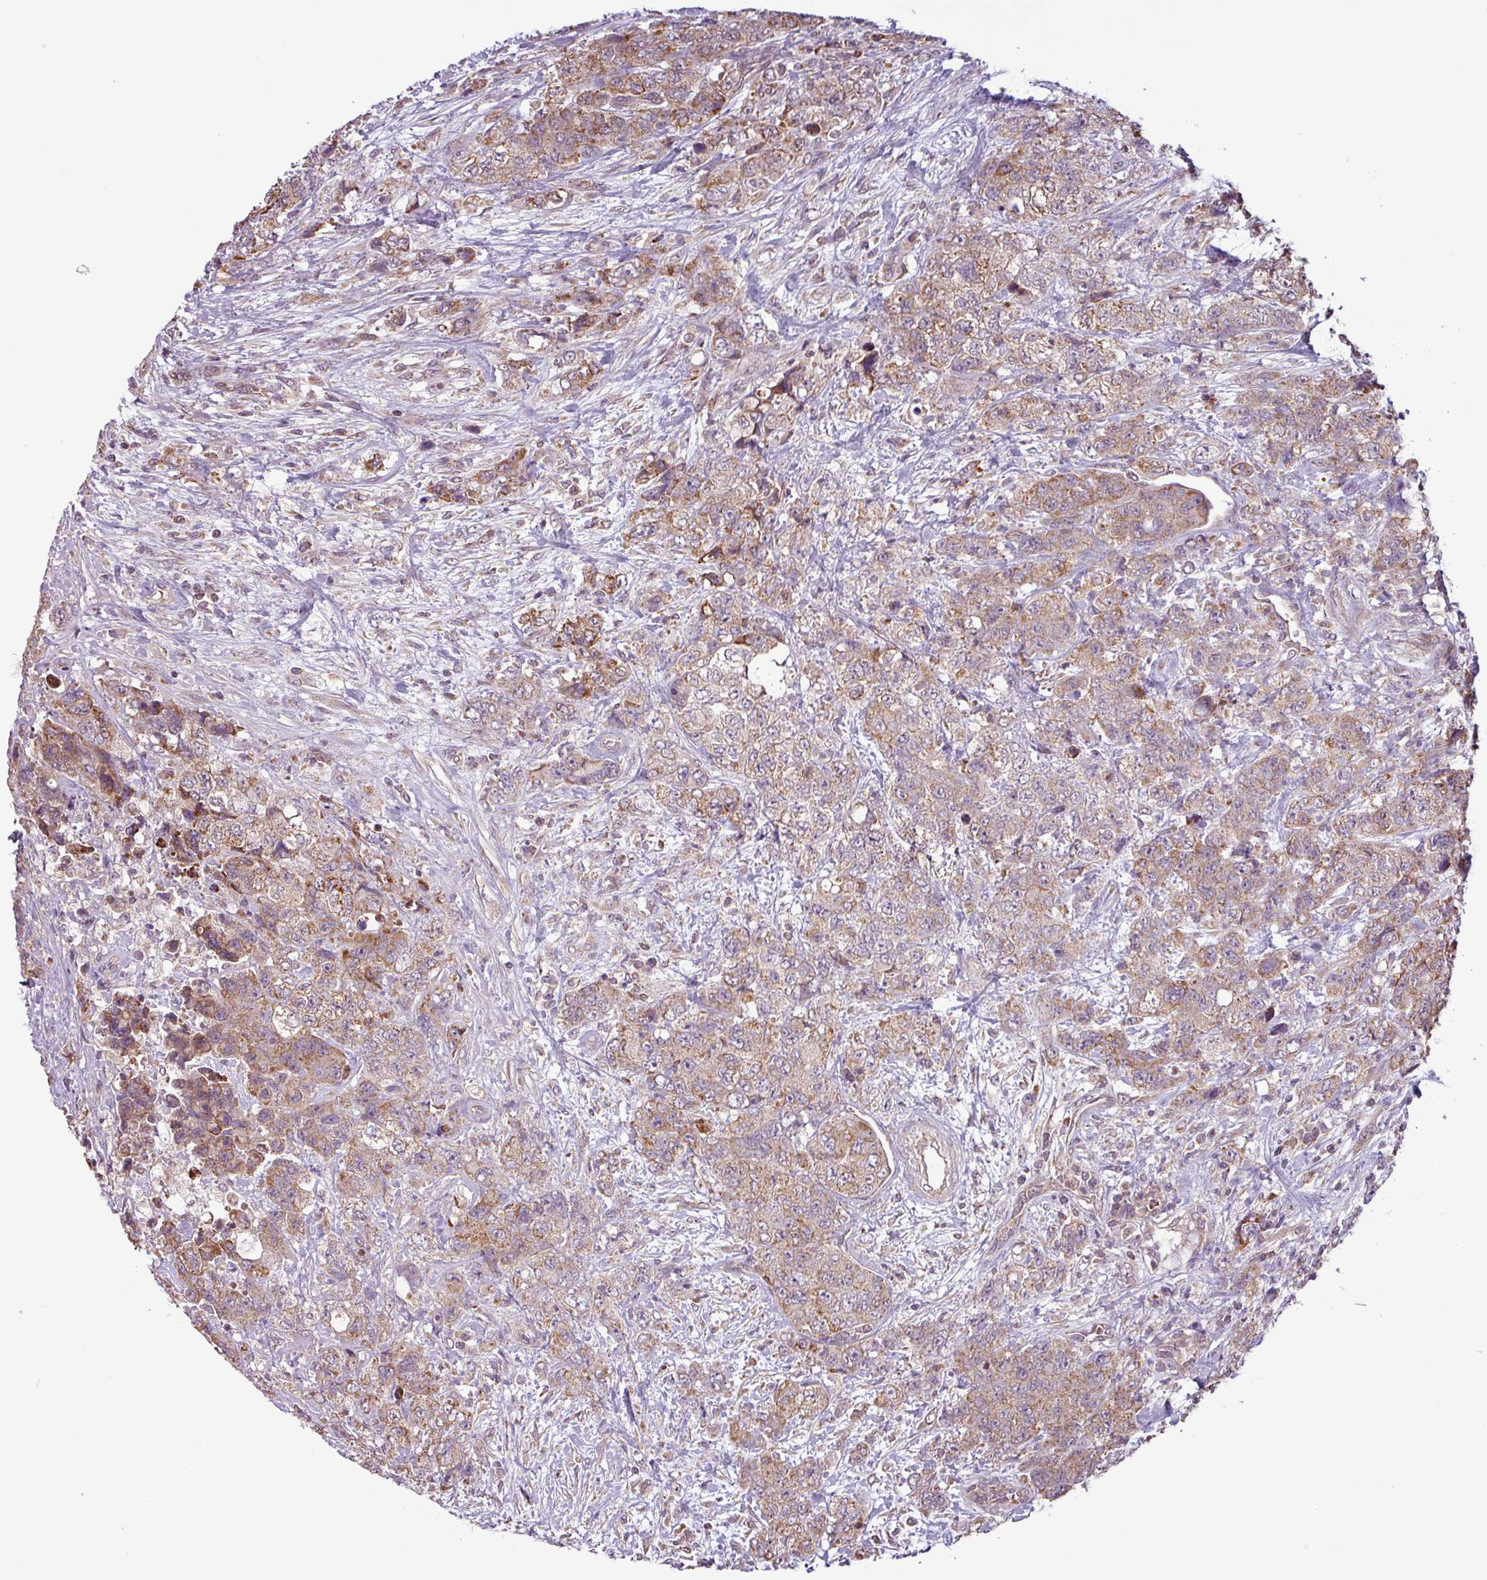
{"staining": {"intensity": "moderate", "quantity": "25%-75%", "location": "cytoplasmic/membranous"}, "tissue": "urothelial cancer", "cell_type": "Tumor cells", "image_type": "cancer", "snomed": [{"axis": "morphology", "description": "Urothelial carcinoma, High grade"}, {"axis": "topography", "description": "Urinary bladder"}], "caption": "DAB (3,3'-diaminobenzidine) immunohistochemical staining of urothelial cancer exhibits moderate cytoplasmic/membranous protein positivity in approximately 25%-75% of tumor cells.", "gene": "MCTP2", "patient": {"sex": "female", "age": 78}}